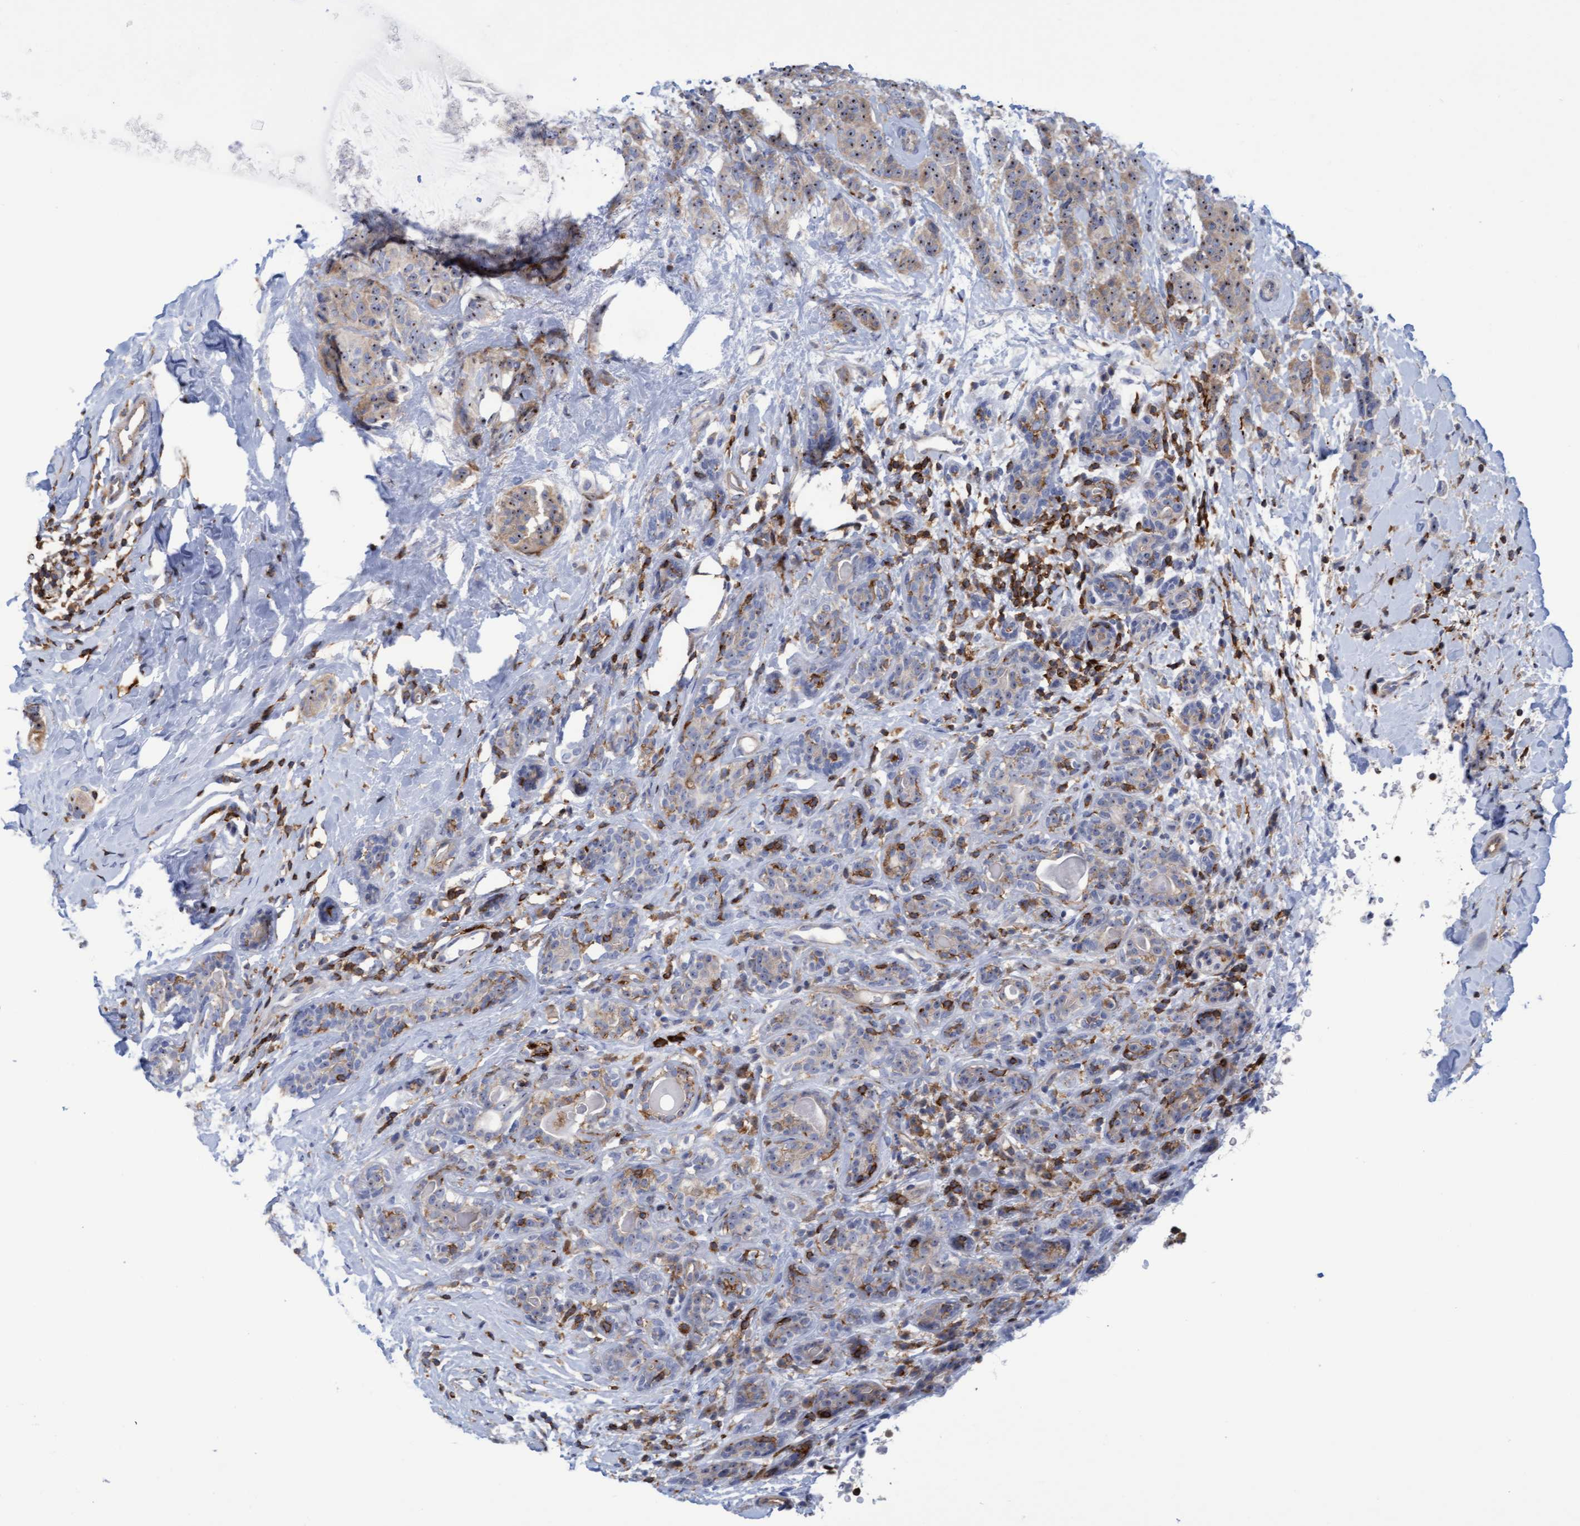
{"staining": {"intensity": "moderate", "quantity": ">75%", "location": "cytoplasmic/membranous,nuclear"}, "tissue": "breast cancer", "cell_type": "Tumor cells", "image_type": "cancer", "snomed": [{"axis": "morphology", "description": "Normal tissue, NOS"}, {"axis": "morphology", "description": "Duct carcinoma"}, {"axis": "topography", "description": "Breast"}], "caption": "Immunohistochemical staining of human intraductal carcinoma (breast) exhibits medium levels of moderate cytoplasmic/membranous and nuclear positivity in about >75% of tumor cells.", "gene": "FNBP1", "patient": {"sex": "female", "age": 40}}